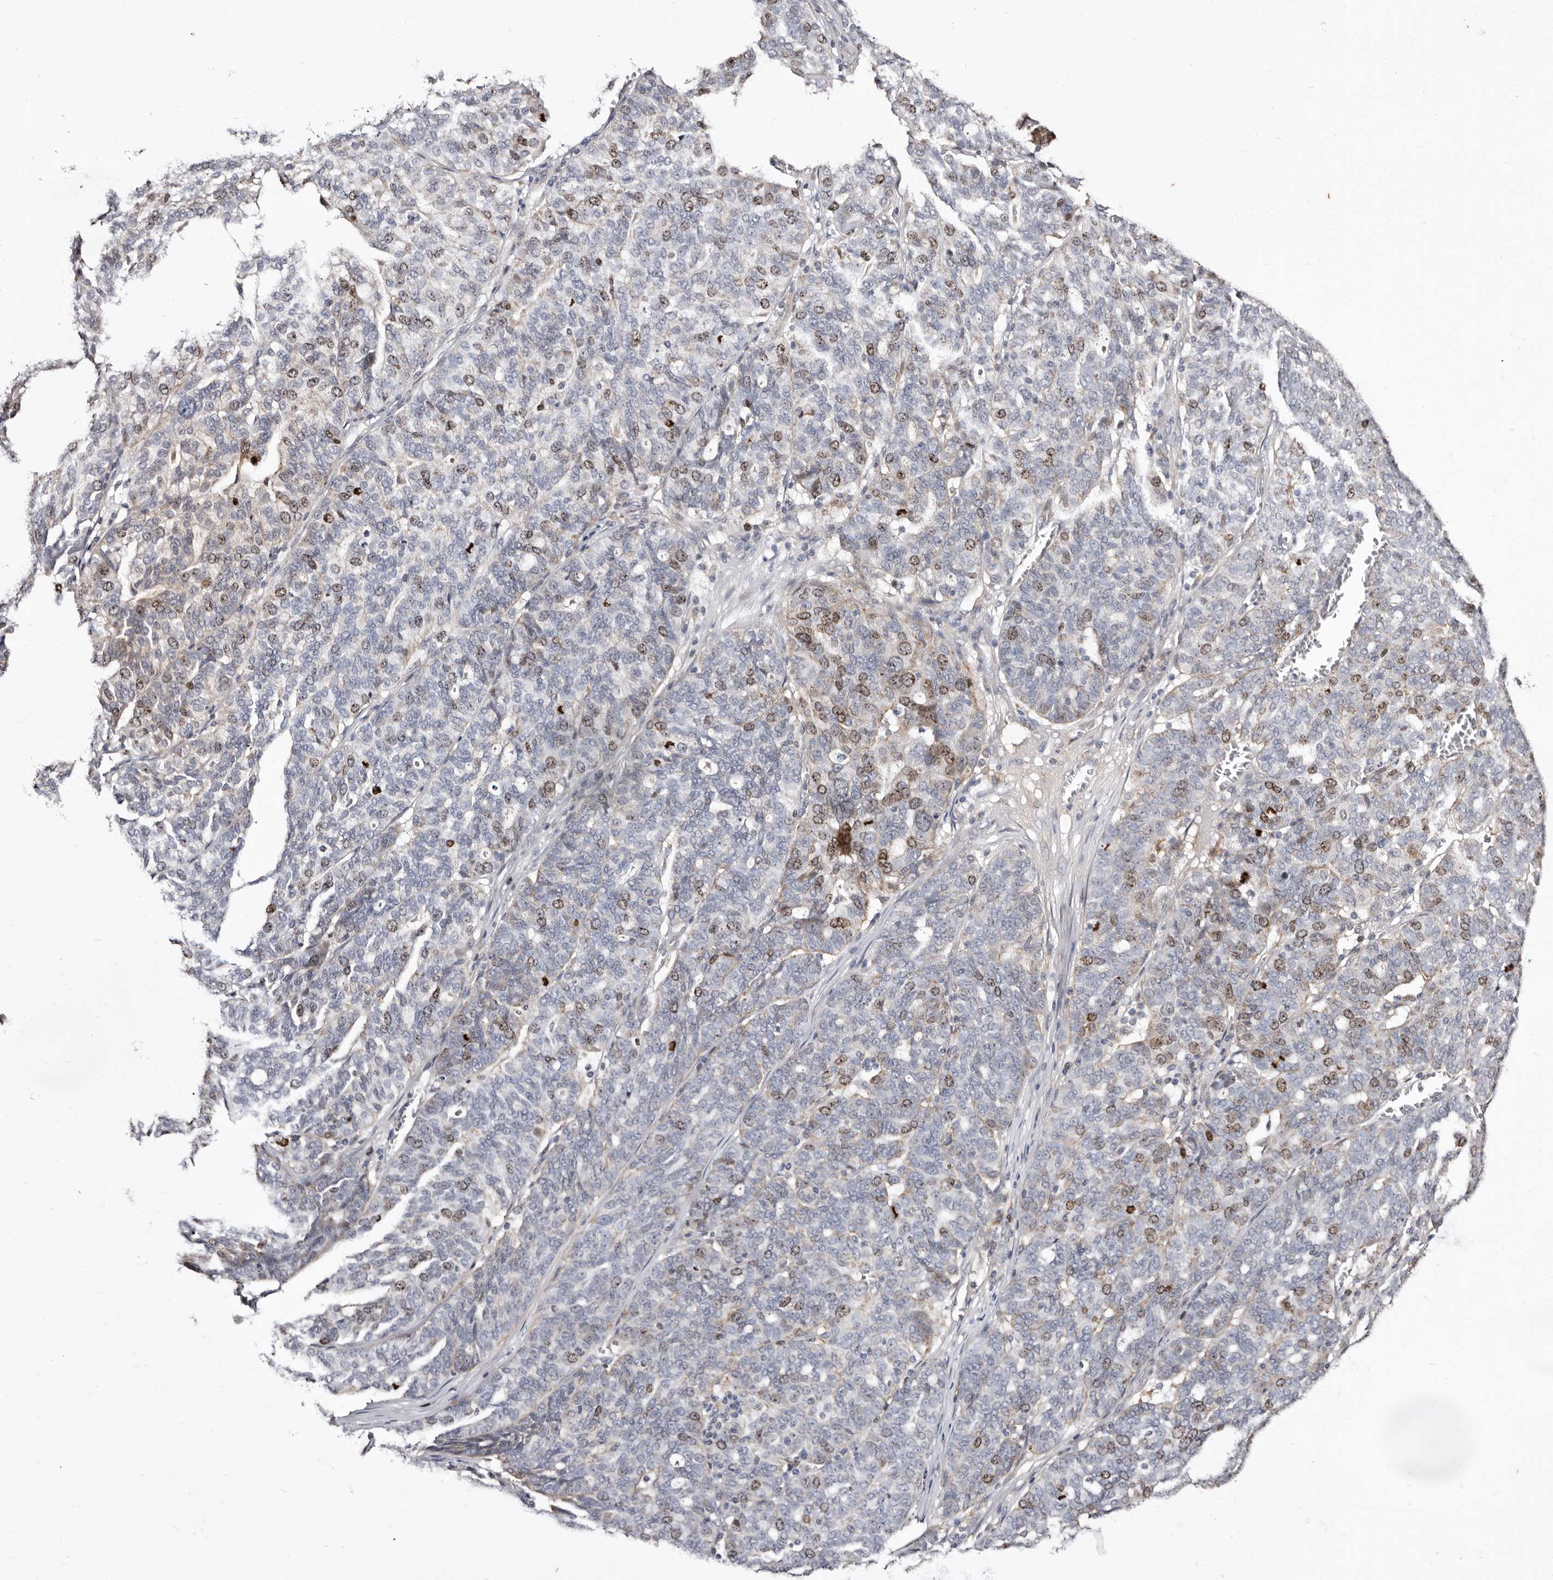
{"staining": {"intensity": "moderate", "quantity": "<25%", "location": "nuclear"}, "tissue": "ovarian cancer", "cell_type": "Tumor cells", "image_type": "cancer", "snomed": [{"axis": "morphology", "description": "Cystadenocarcinoma, serous, NOS"}, {"axis": "topography", "description": "Ovary"}], "caption": "Human ovarian cancer (serous cystadenocarcinoma) stained with a brown dye displays moderate nuclear positive expression in approximately <25% of tumor cells.", "gene": "CDCA8", "patient": {"sex": "female", "age": 59}}